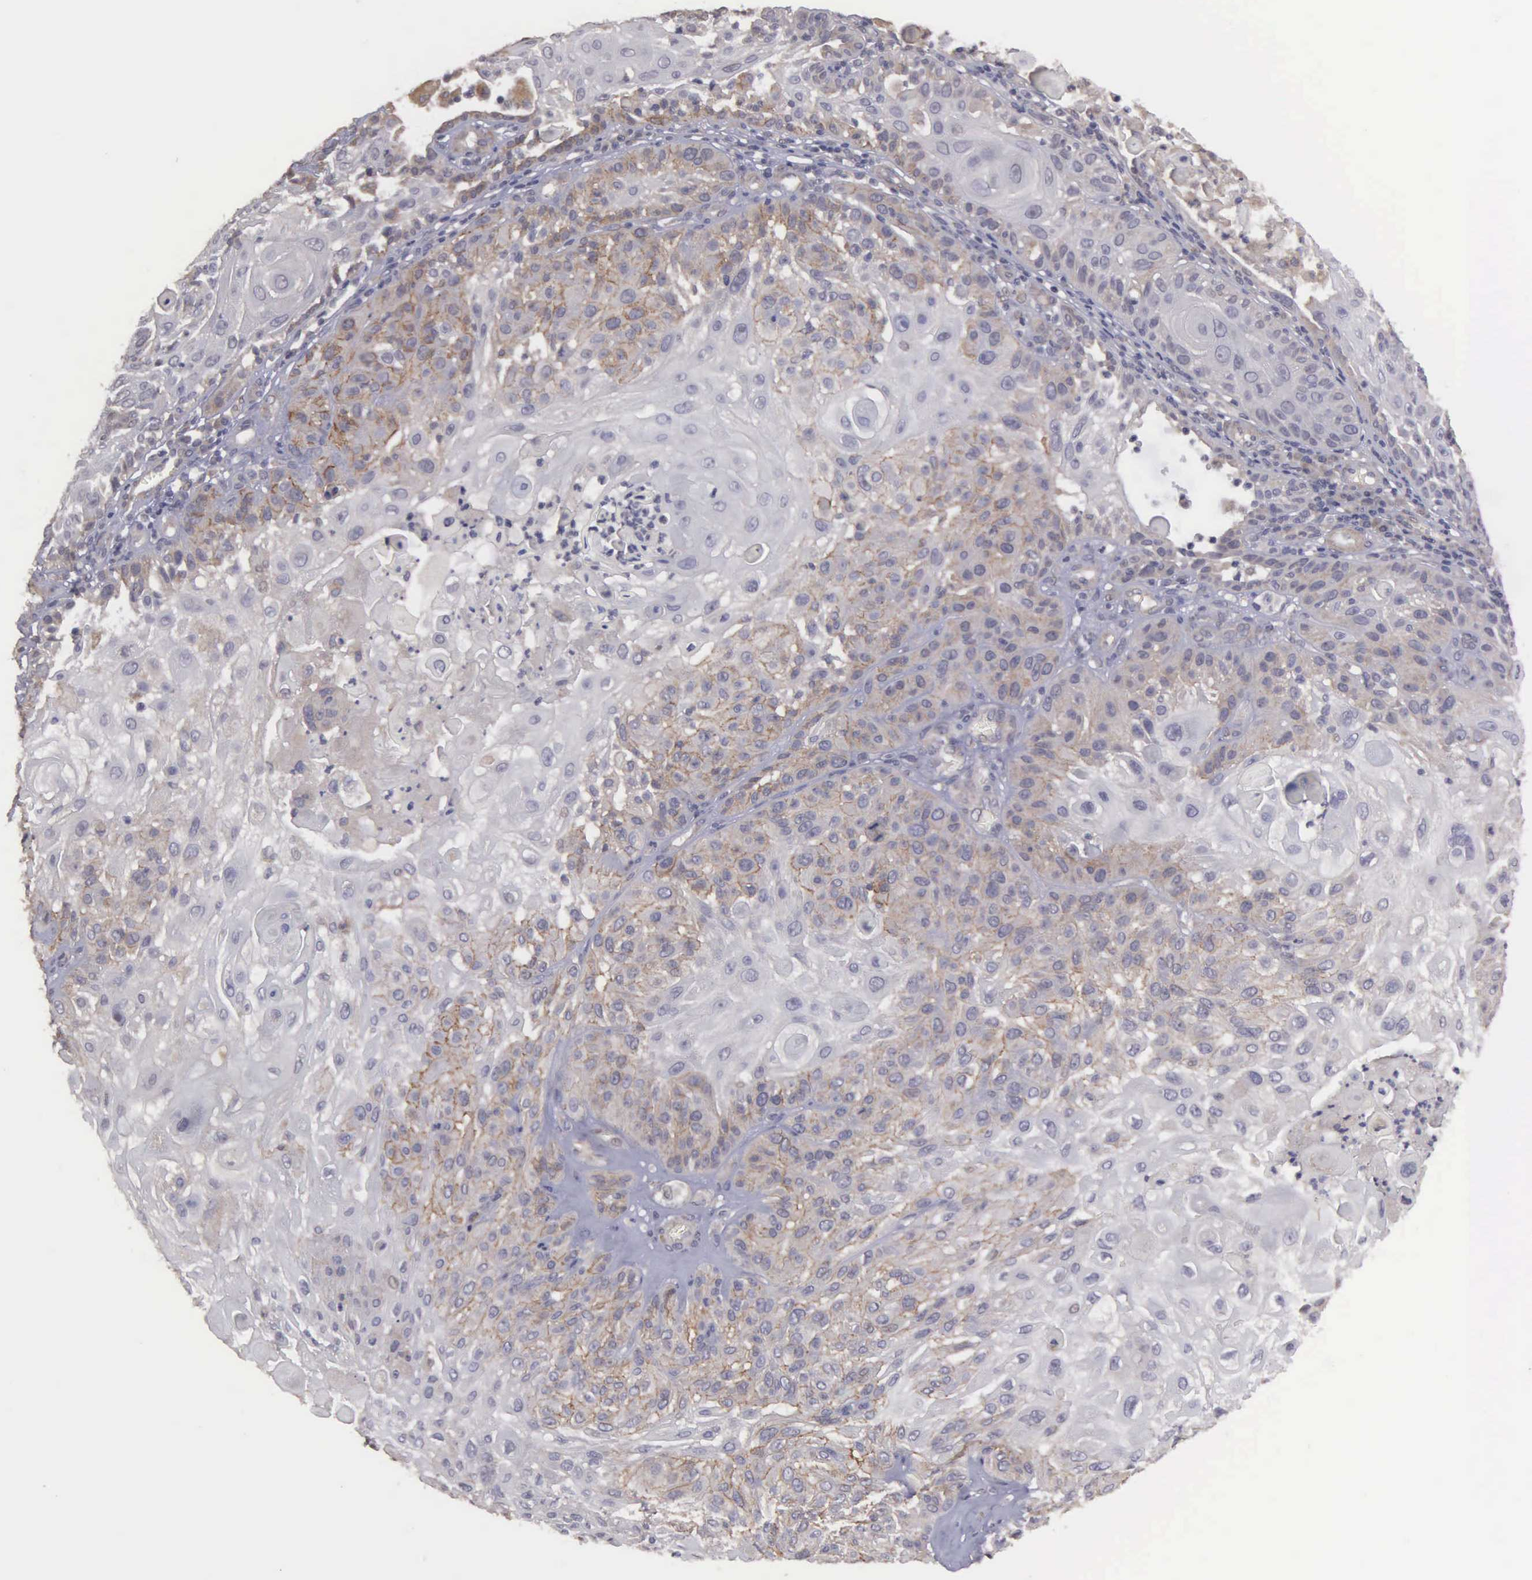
{"staining": {"intensity": "weak", "quantity": "25%-75%", "location": "cytoplasmic/membranous"}, "tissue": "skin cancer", "cell_type": "Tumor cells", "image_type": "cancer", "snomed": [{"axis": "morphology", "description": "Squamous cell carcinoma, NOS"}, {"axis": "topography", "description": "Skin"}], "caption": "Skin squamous cell carcinoma was stained to show a protein in brown. There is low levels of weak cytoplasmic/membranous staining in approximately 25%-75% of tumor cells.", "gene": "RTL10", "patient": {"sex": "female", "age": 89}}